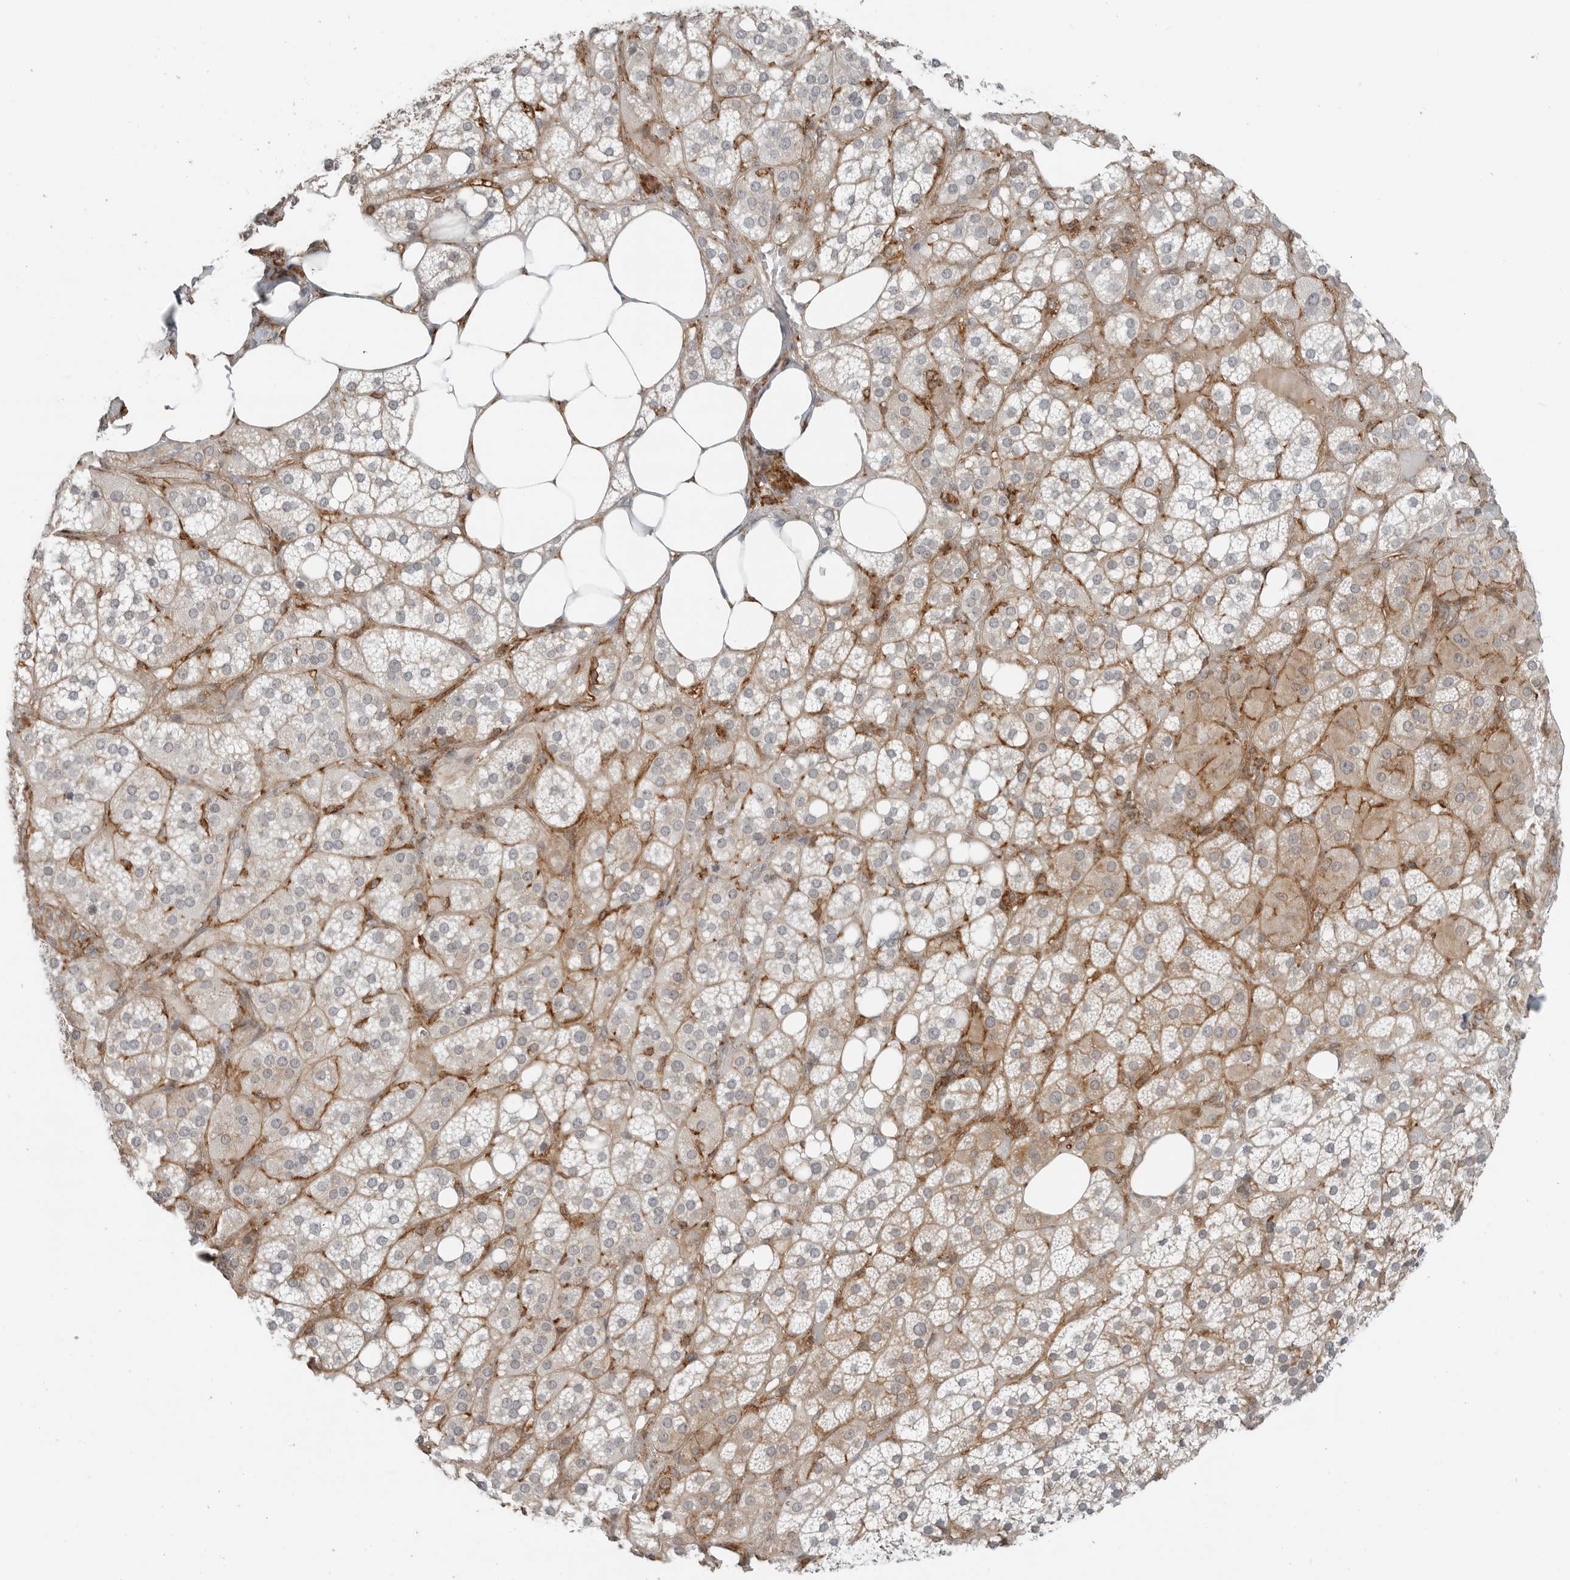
{"staining": {"intensity": "moderate", "quantity": "25%-75%", "location": "cytoplasmic/membranous"}, "tissue": "adrenal gland", "cell_type": "Glandular cells", "image_type": "normal", "snomed": [{"axis": "morphology", "description": "Normal tissue, NOS"}, {"axis": "topography", "description": "Adrenal gland"}], "caption": "IHC (DAB) staining of benign adrenal gland reveals moderate cytoplasmic/membranous protein expression in approximately 25%-75% of glandular cells.", "gene": "LEFTY2", "patient": {"sex": "female", "age": 59}}